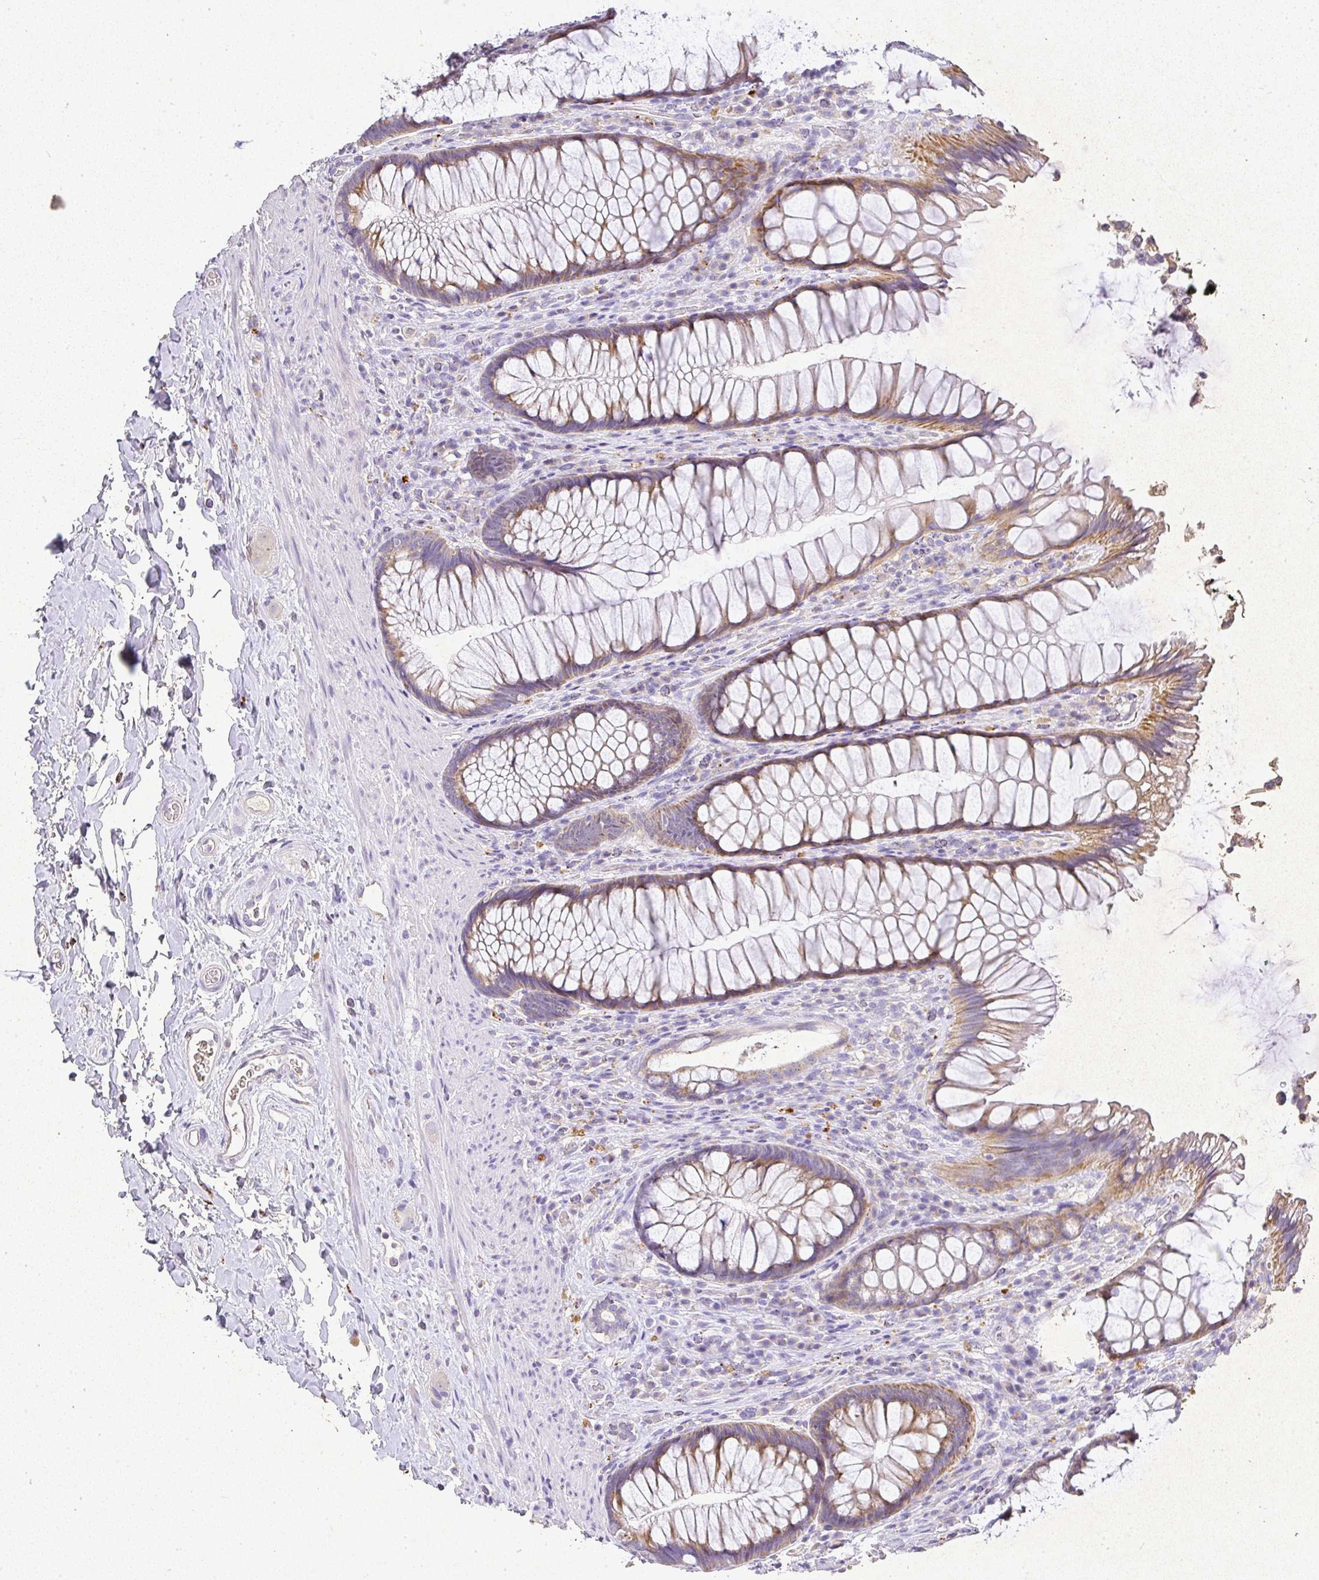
{"staining": {"intensity": "moderate", "quantity": ">75%", "location": "cytoplasmic/membranous"}, "tissue": "rectum", "cell_type": "Glandular cells", "image_type": "normal", "snomed": [{"axis": "morphology", "description": "Normal tissue, NOS"}, {"axis": "topography", "description": "Rectum"}], "caption": "This image shows benign rectum stained with immunohistochemistry (IHC) to label a protein in brown. The cytoplasmic/membranous of glandular cells show moderate positivity for the protein. Nuclei are counter-stained blue.", "gene": "RPS2", "patient": {"sex": "male", "age": 53}}